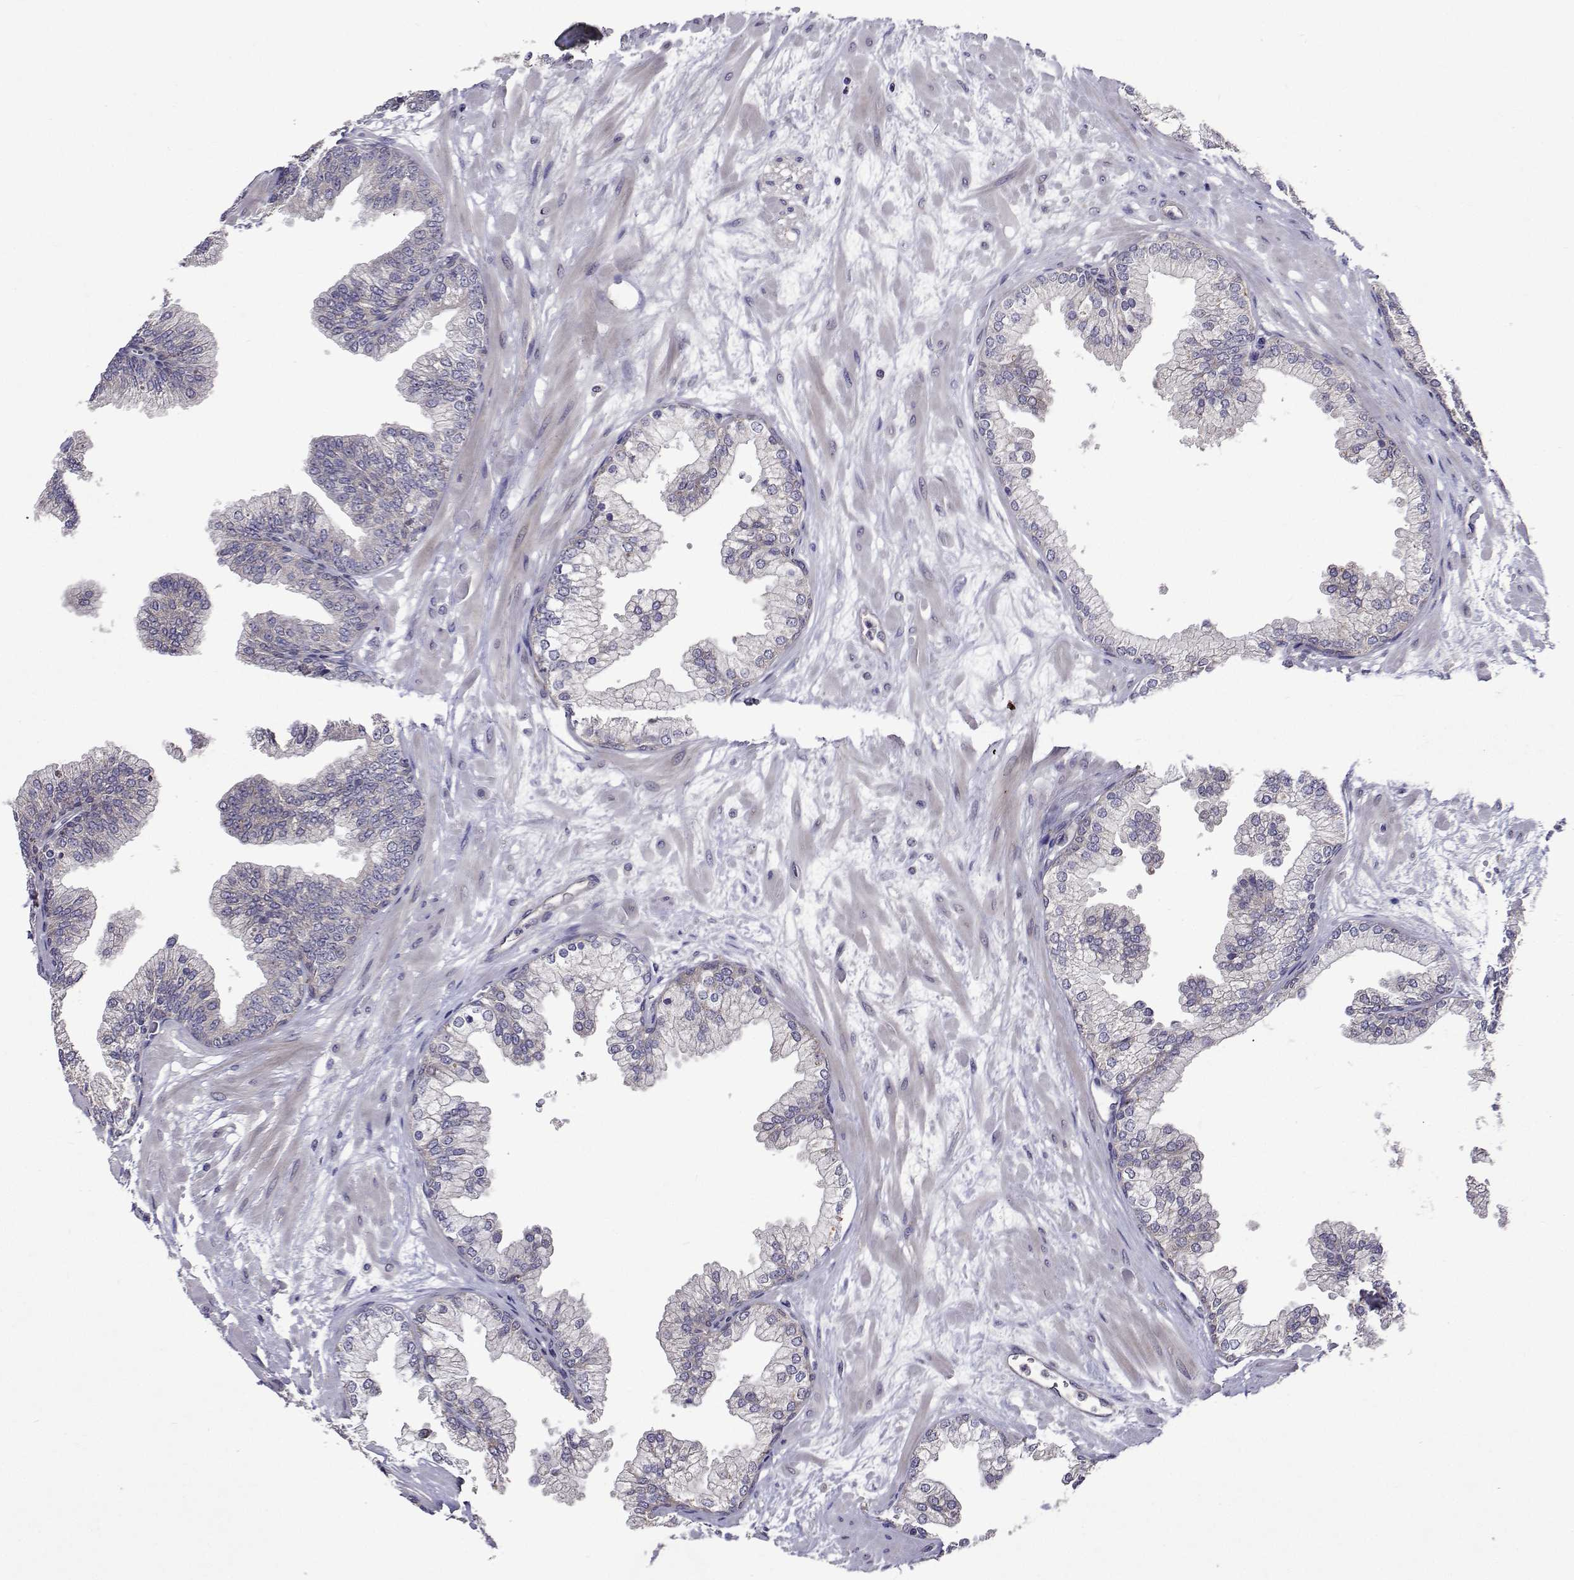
{"staining": {"intensity": "negative", "quantity": "none", "location": "none"}, "tissue": "prostate", "cell_type": "Glandular cells", "image_type": "normal", "snomed": [{"axis": "morphology", "description": "Normal tissue, NOS"}, {"axis": "topography", "description": "Prostate"}, {"axis": "topography", "description": "Peripheral nerve tissue"}], "caption": "Glandular cells show no significant protein expression in normal prostate. (DAB IHC with hematoxylin counter stain).", "gene": "TARBP2", "patient": {"sex": "male", "age": 61}}